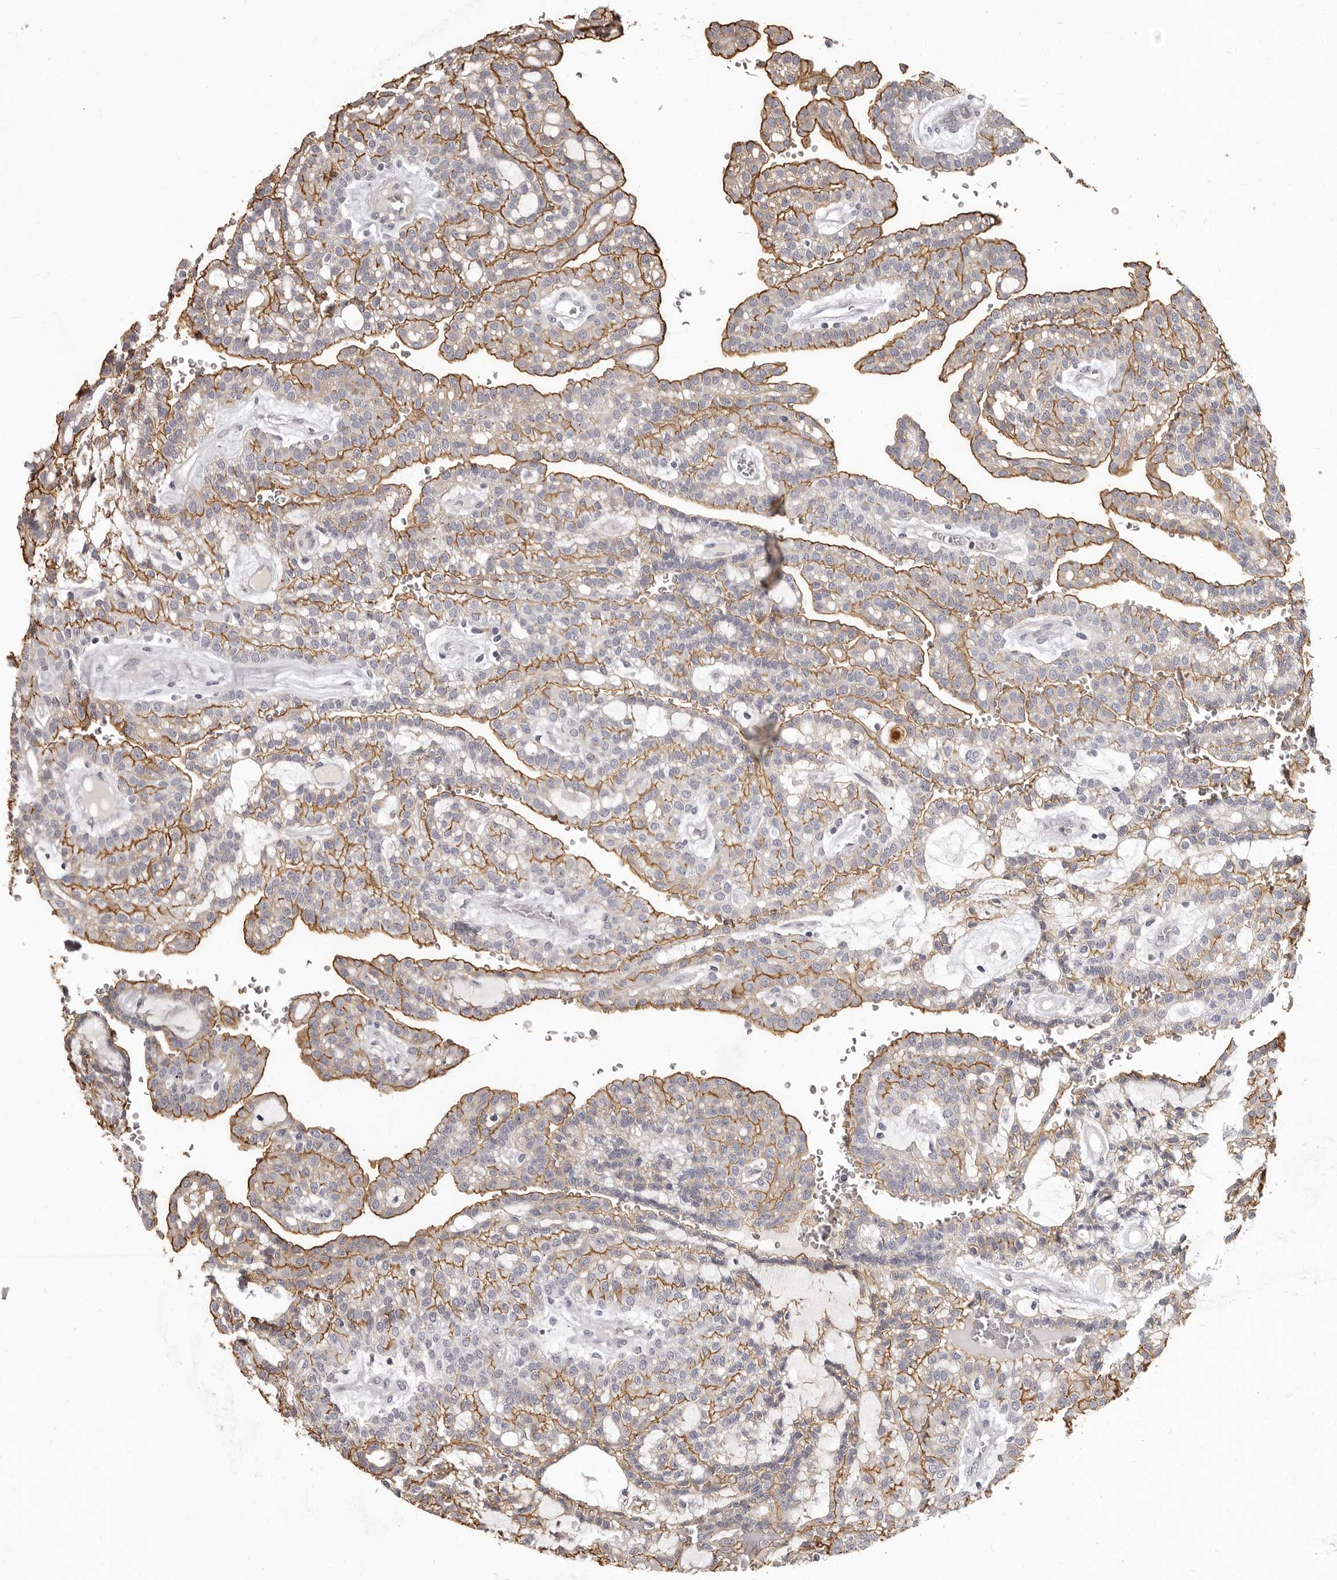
{"staining": {"intensity": "moderate", "quantity": "25%-75%", "location": "cytoplasmic/membranous"}, "tissue": "renal cancer", "cell_type": "Tumor cells", "image_type": "cancer", "snomed": [{"axis": "morphology", "description": "Adenocarcinoma, NOS"}, {"axis": "topography", "description": "Kidney"}], "caption": "An image showing moderate cytoplasmic/membranous staining in about 25%-75% of tumor cells in adenocarcinoma (renal), as visualized by brown immunohistochemical staining.", "gene": "GPR78", "patient": {"sex": "male", "age": 63}}